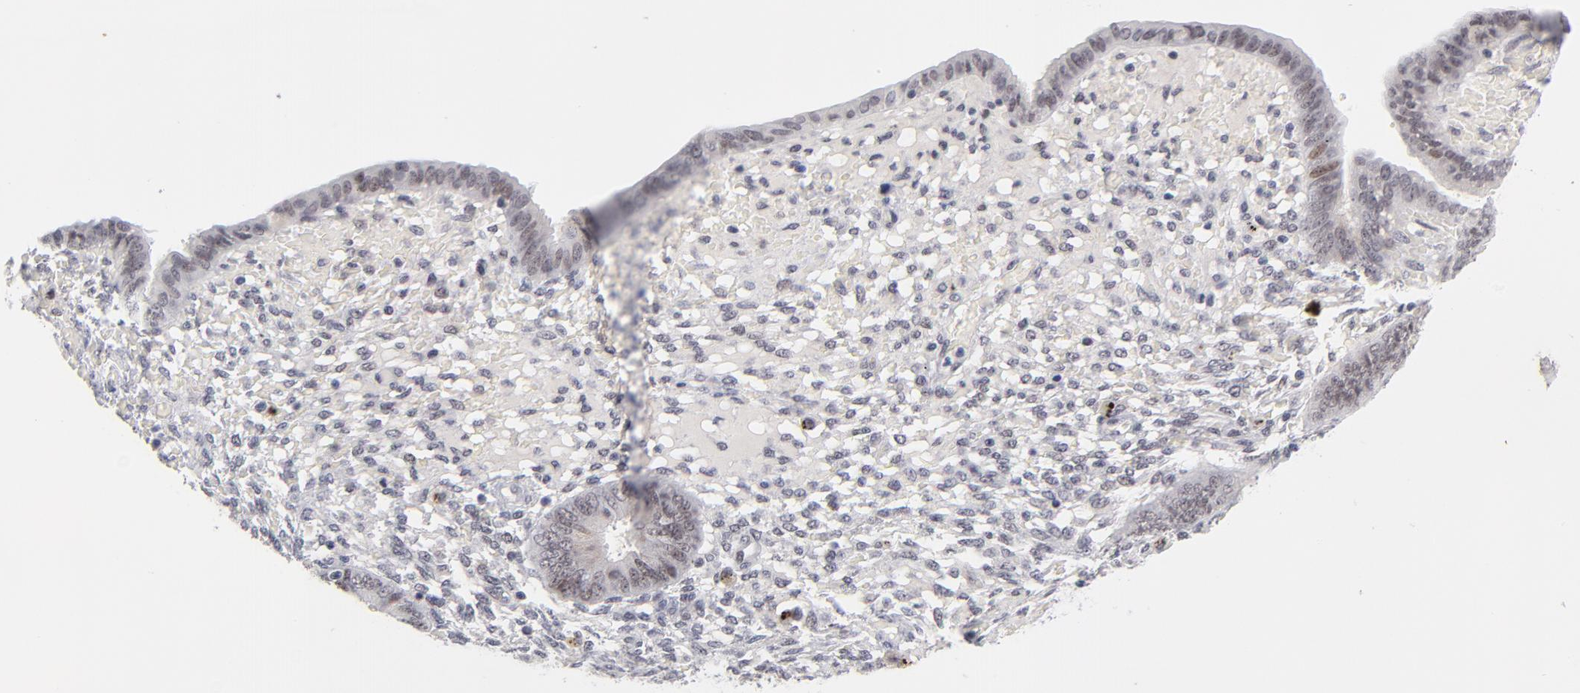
{"staining": {"intensity": "negative", "quantity": "none", "location": "none"}, "tissue": "endometrium", "cell_type": "Cells in endometrial stroma", "image_type": "normal", "snomed": [{"axis": "morphology", "description": "Normal tissue, NOS"}, {"axis": "topography", "description": "Endometrium"}], "caption": "An image of endometrium stained for a protein displays no brown staining in cells in endometrial stroma. (DAB immunohistochemistry with hematoxylin counter stain).", "gene": "PARP1", "patient": {"sex": "female", "age": 42}}